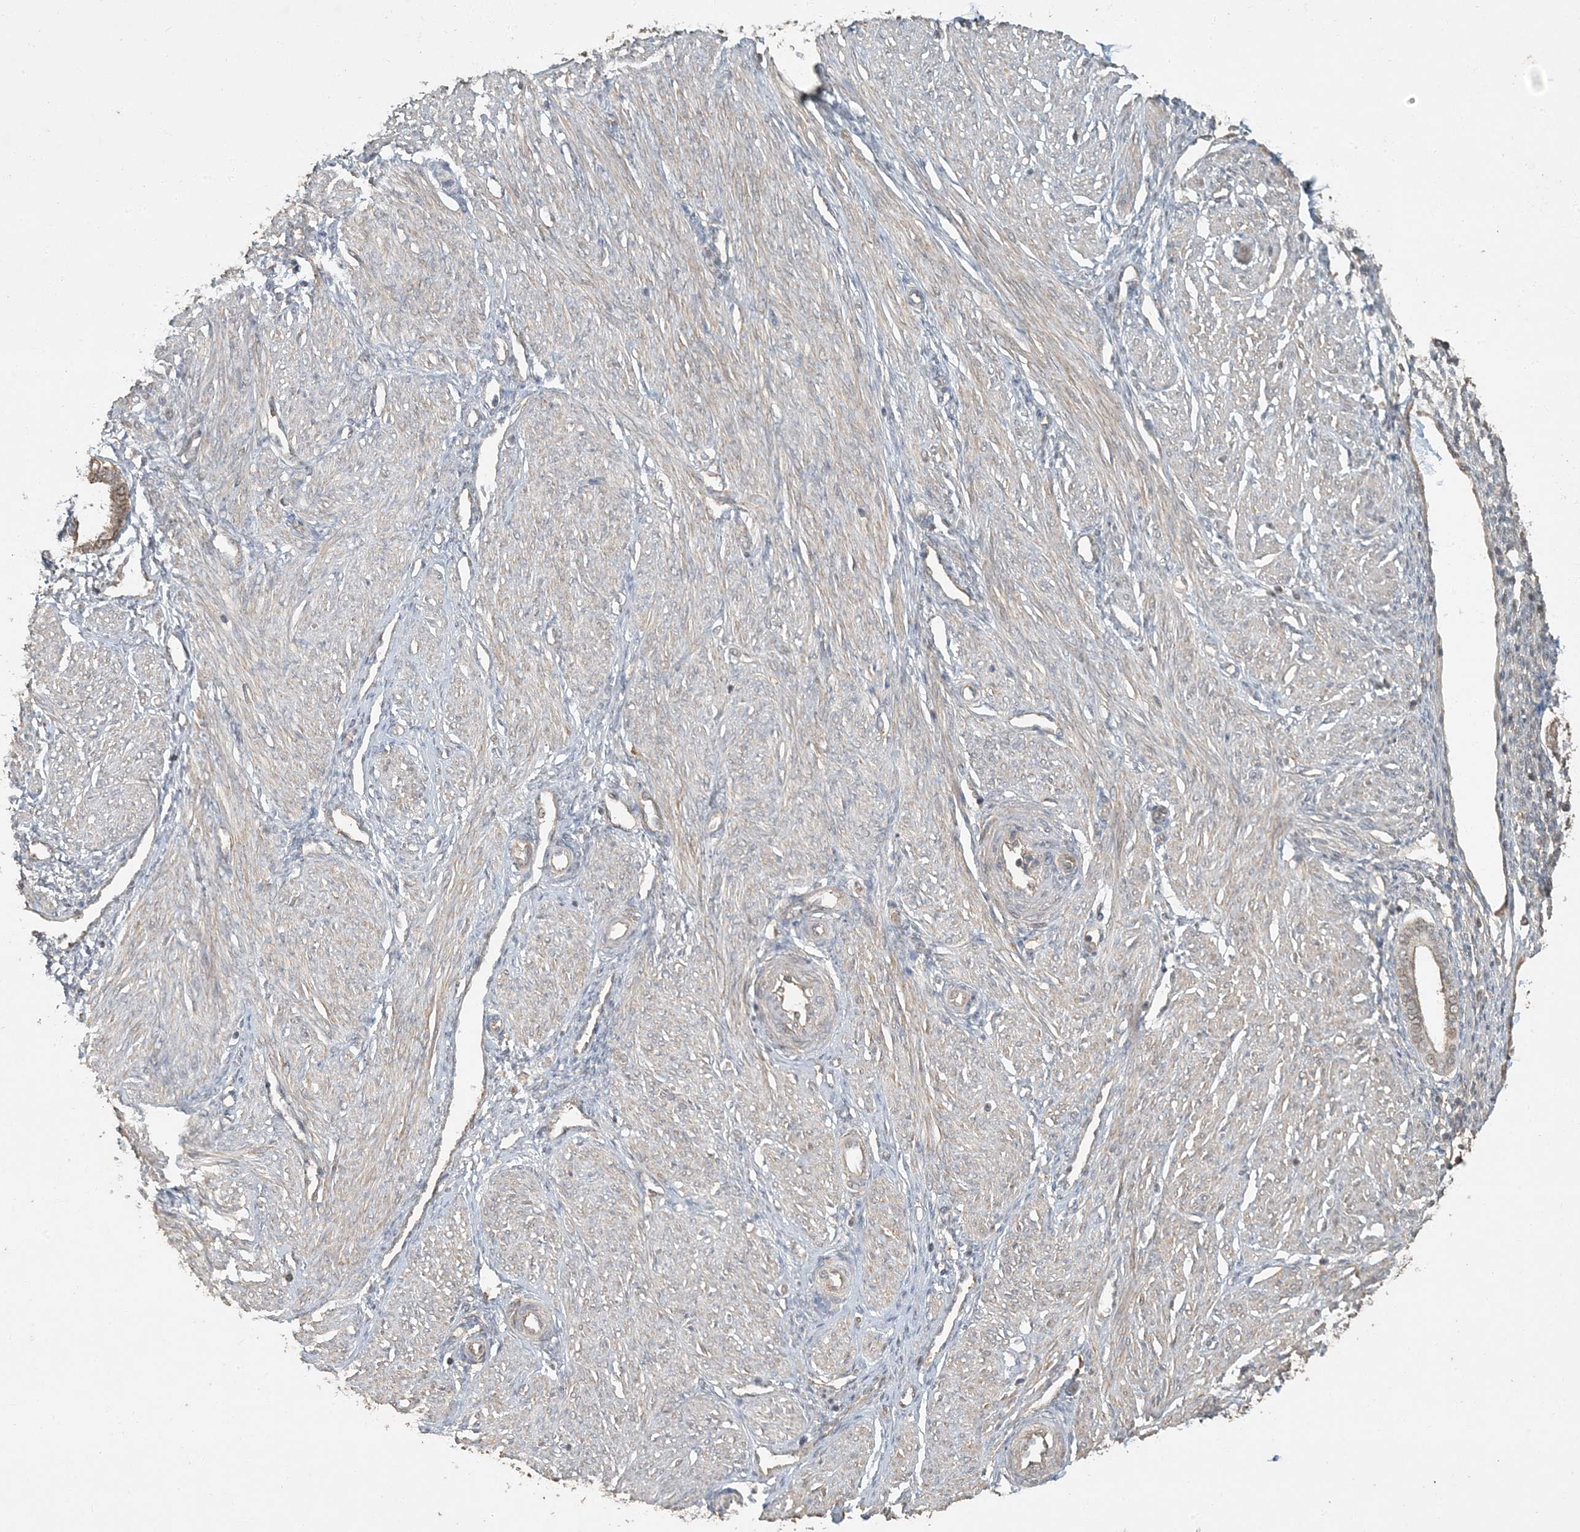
{"staining": {"intensity": "weak", "quantity": "25%-75%", "location": "cytoplasmic/membranous"}, "tissue": "endometrium", "cell_type": "Cells in endometrial stroma", "image_type": "normal", "snomed": [{"axis": "morphology", "description": "Normal tissue, NOS"}, {"axis": "topography", "description": "Endometrium"}], "caption": "Normal endometrium reveals weak cytoplasmic/membranous positivity in about 25%-75% of cells in endometrial stroma, visualized by immunohistochemistry.", "gene": "AK9", "patient": {"sex": "female", "age": 53}}